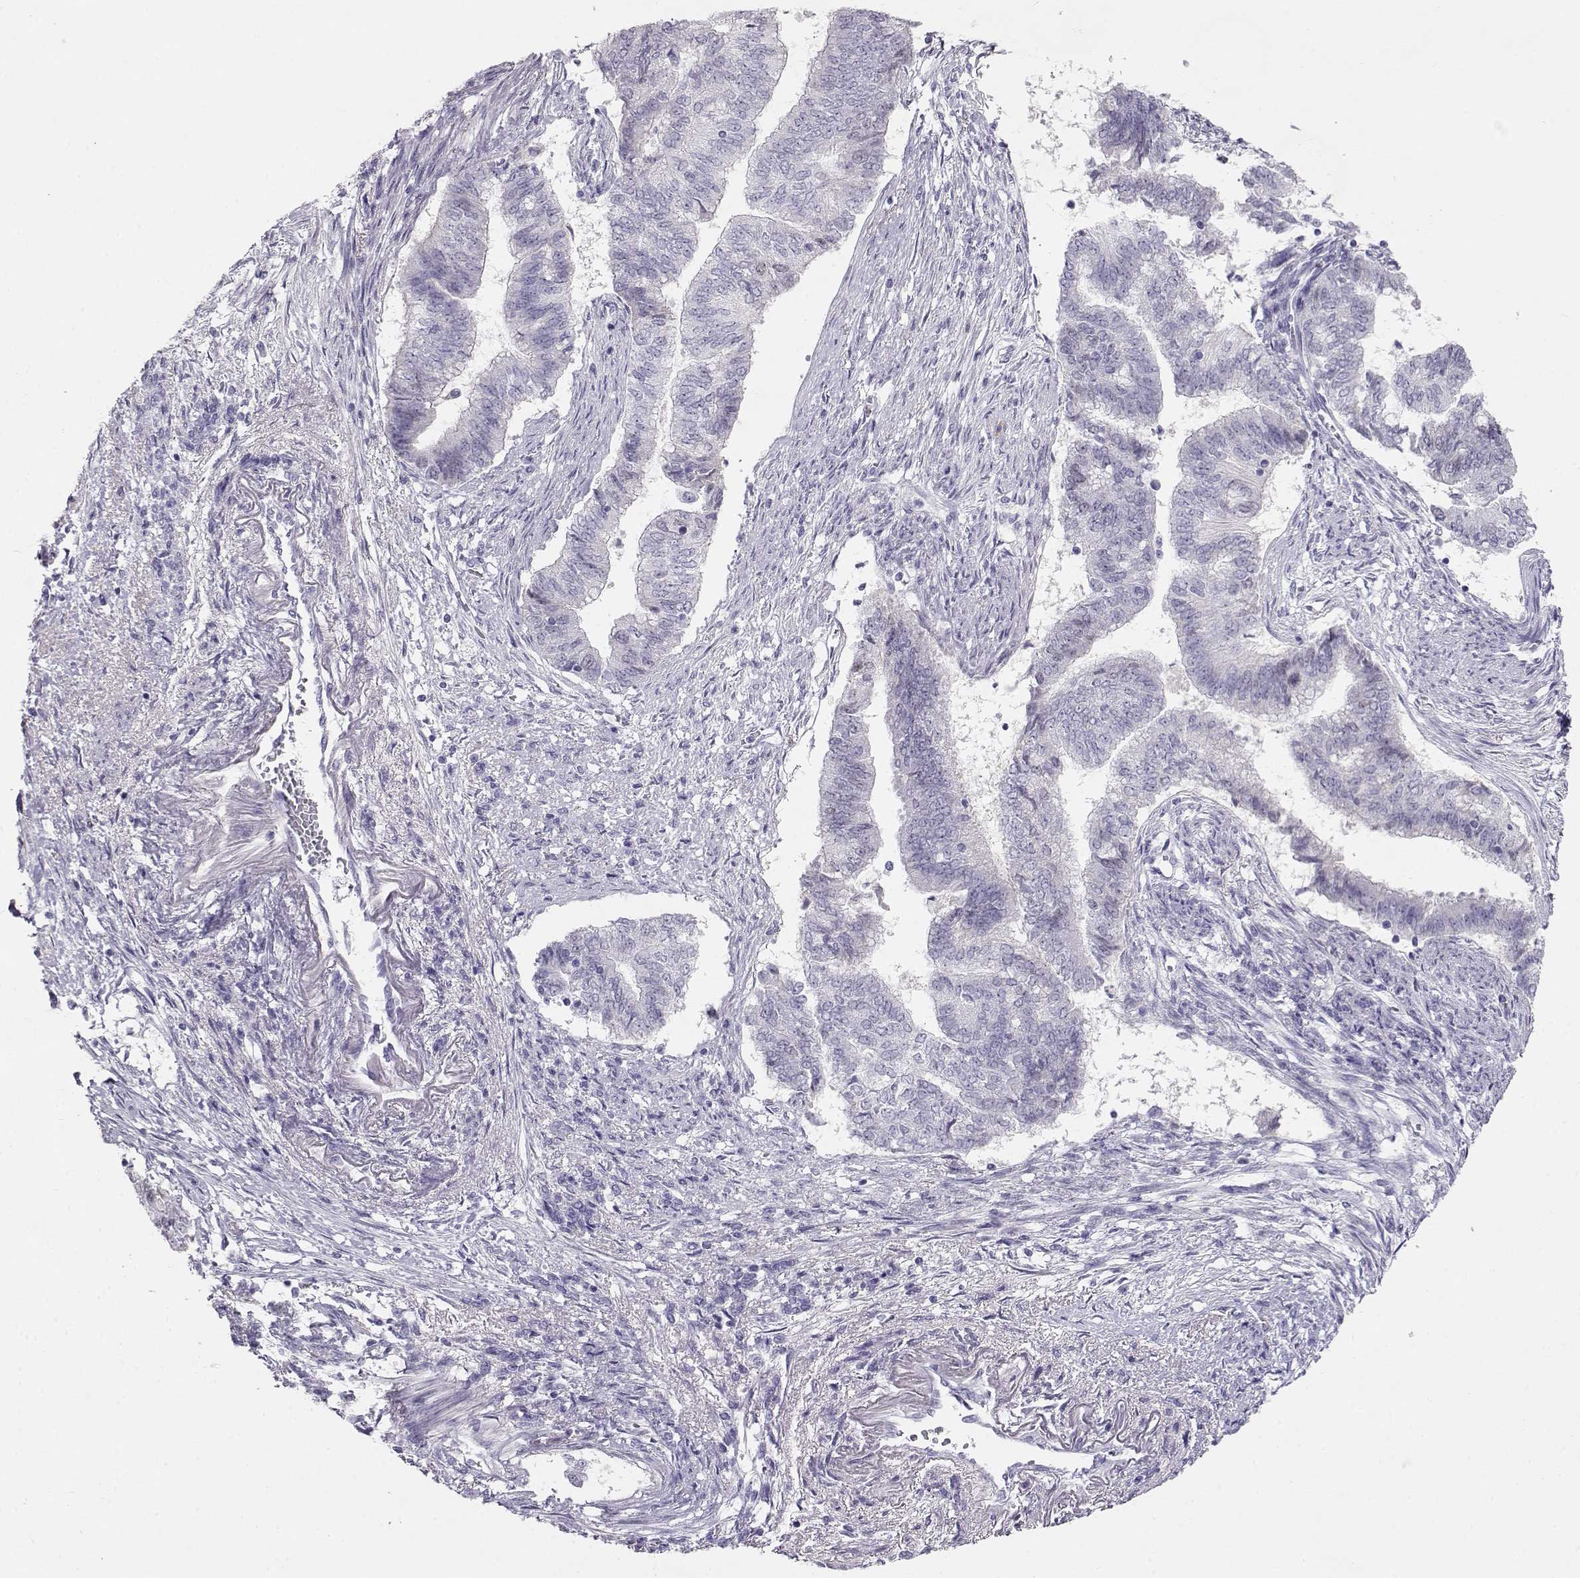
{"staining": {"intensity": "negative", "quantity": "none", "location": "none"}, "tissue": "endometrial cancer", "cell_type": "Tumor cells", "image_type": "cancer", "snomed": [{"axis": "morphology", "description": "Adenocarcinoma, NOS"}, {"axis": "topography", "description": "Endometrium"}], "caption": "Immunohistochemistry of endometrial cancer exhibits no expression in tumor cells.", "gene": "OPN5", "patient": {"sex": "female", "age": 65}}